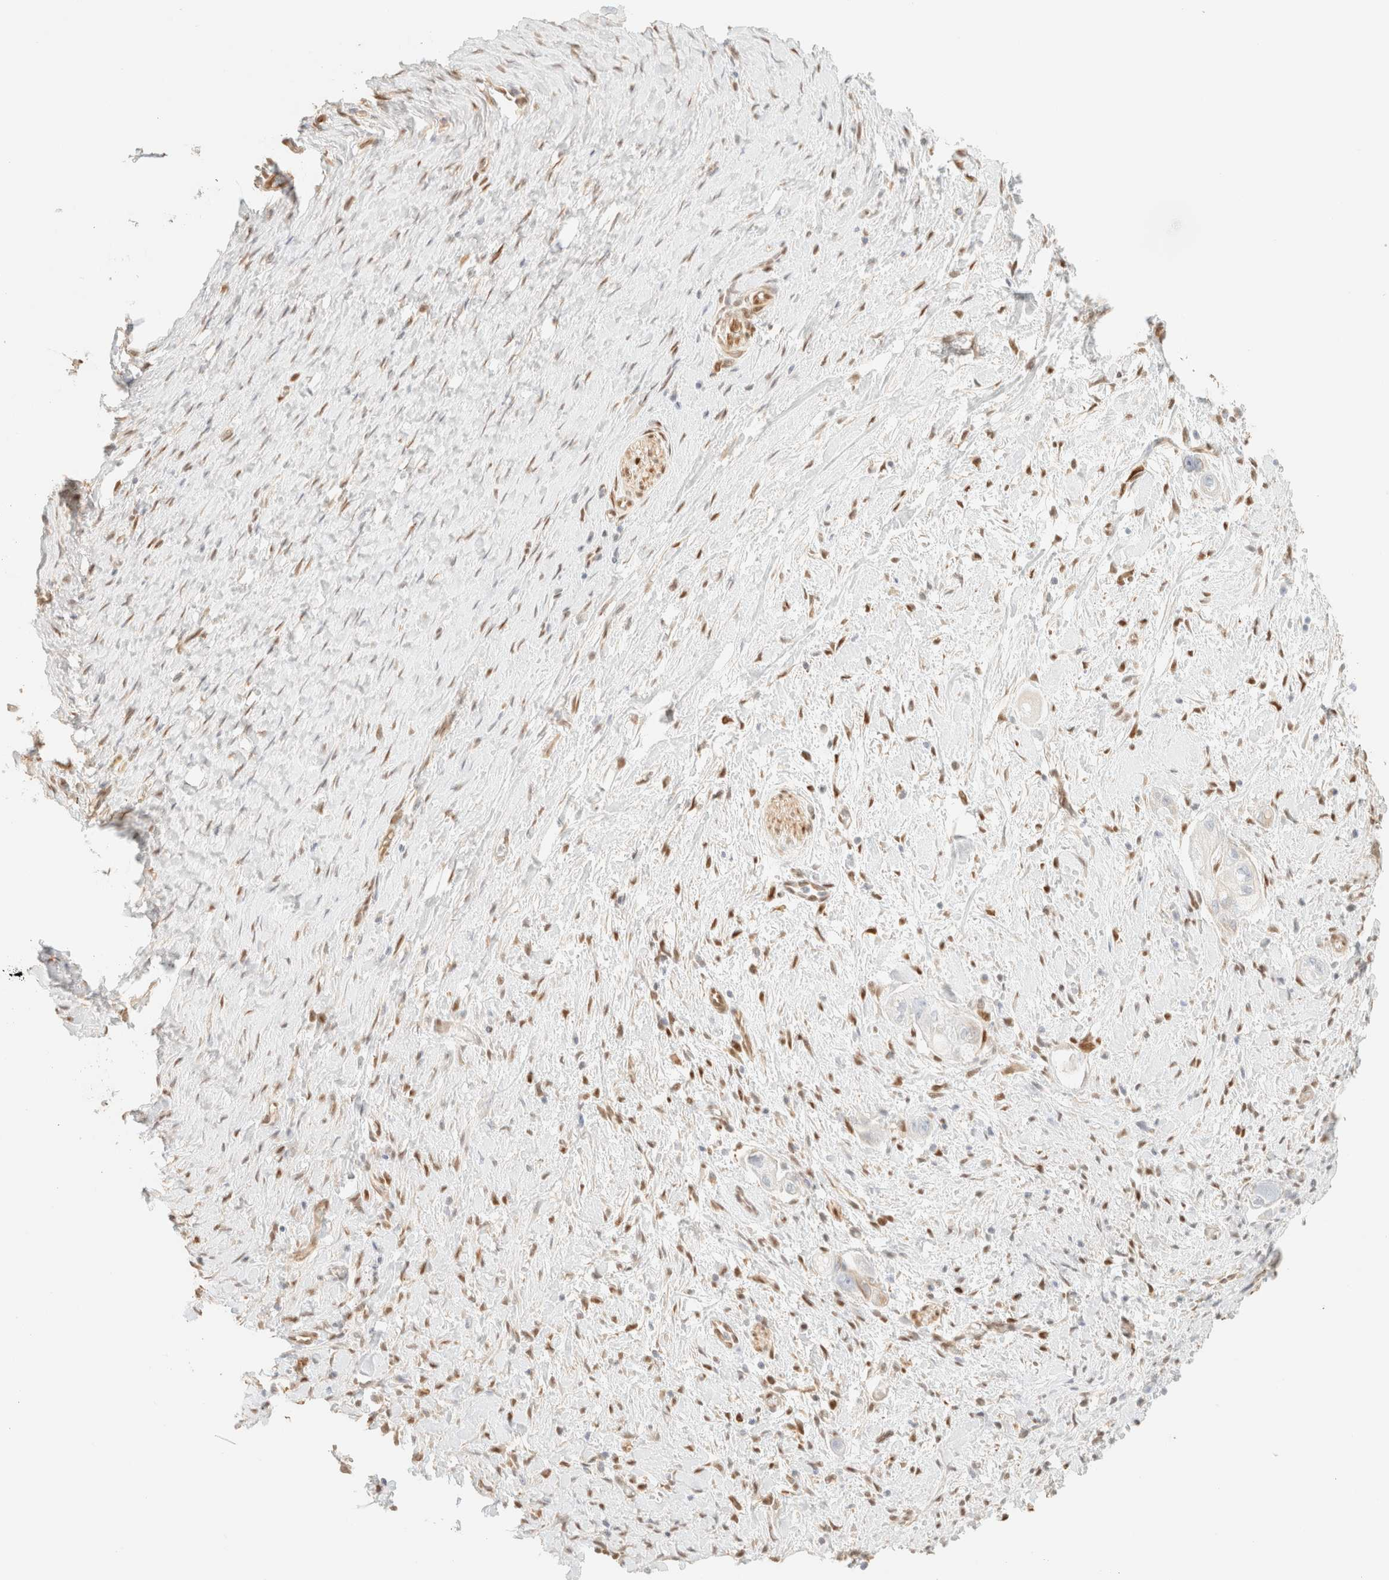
{"staining": {"intensity": "negative", "quantity": "none", "location": "none"}, "tissue": "pancreatic cancer", "cell_type": "Tumor cells", "image_type": "cancer", "snomed": [{"axis": "morphology", "description": "Adenocarcinoma, NOS"}, {"axis": "topography", "description": "Pancreas"}], "caption": "Adenocarcinoma (pancreatic) stained for a protein using immunohistochemistry (IHC) exhibits no expression tumor cells.", "gene": "ZSCAN18", "patient": {"sex": "male", "age": 58}}